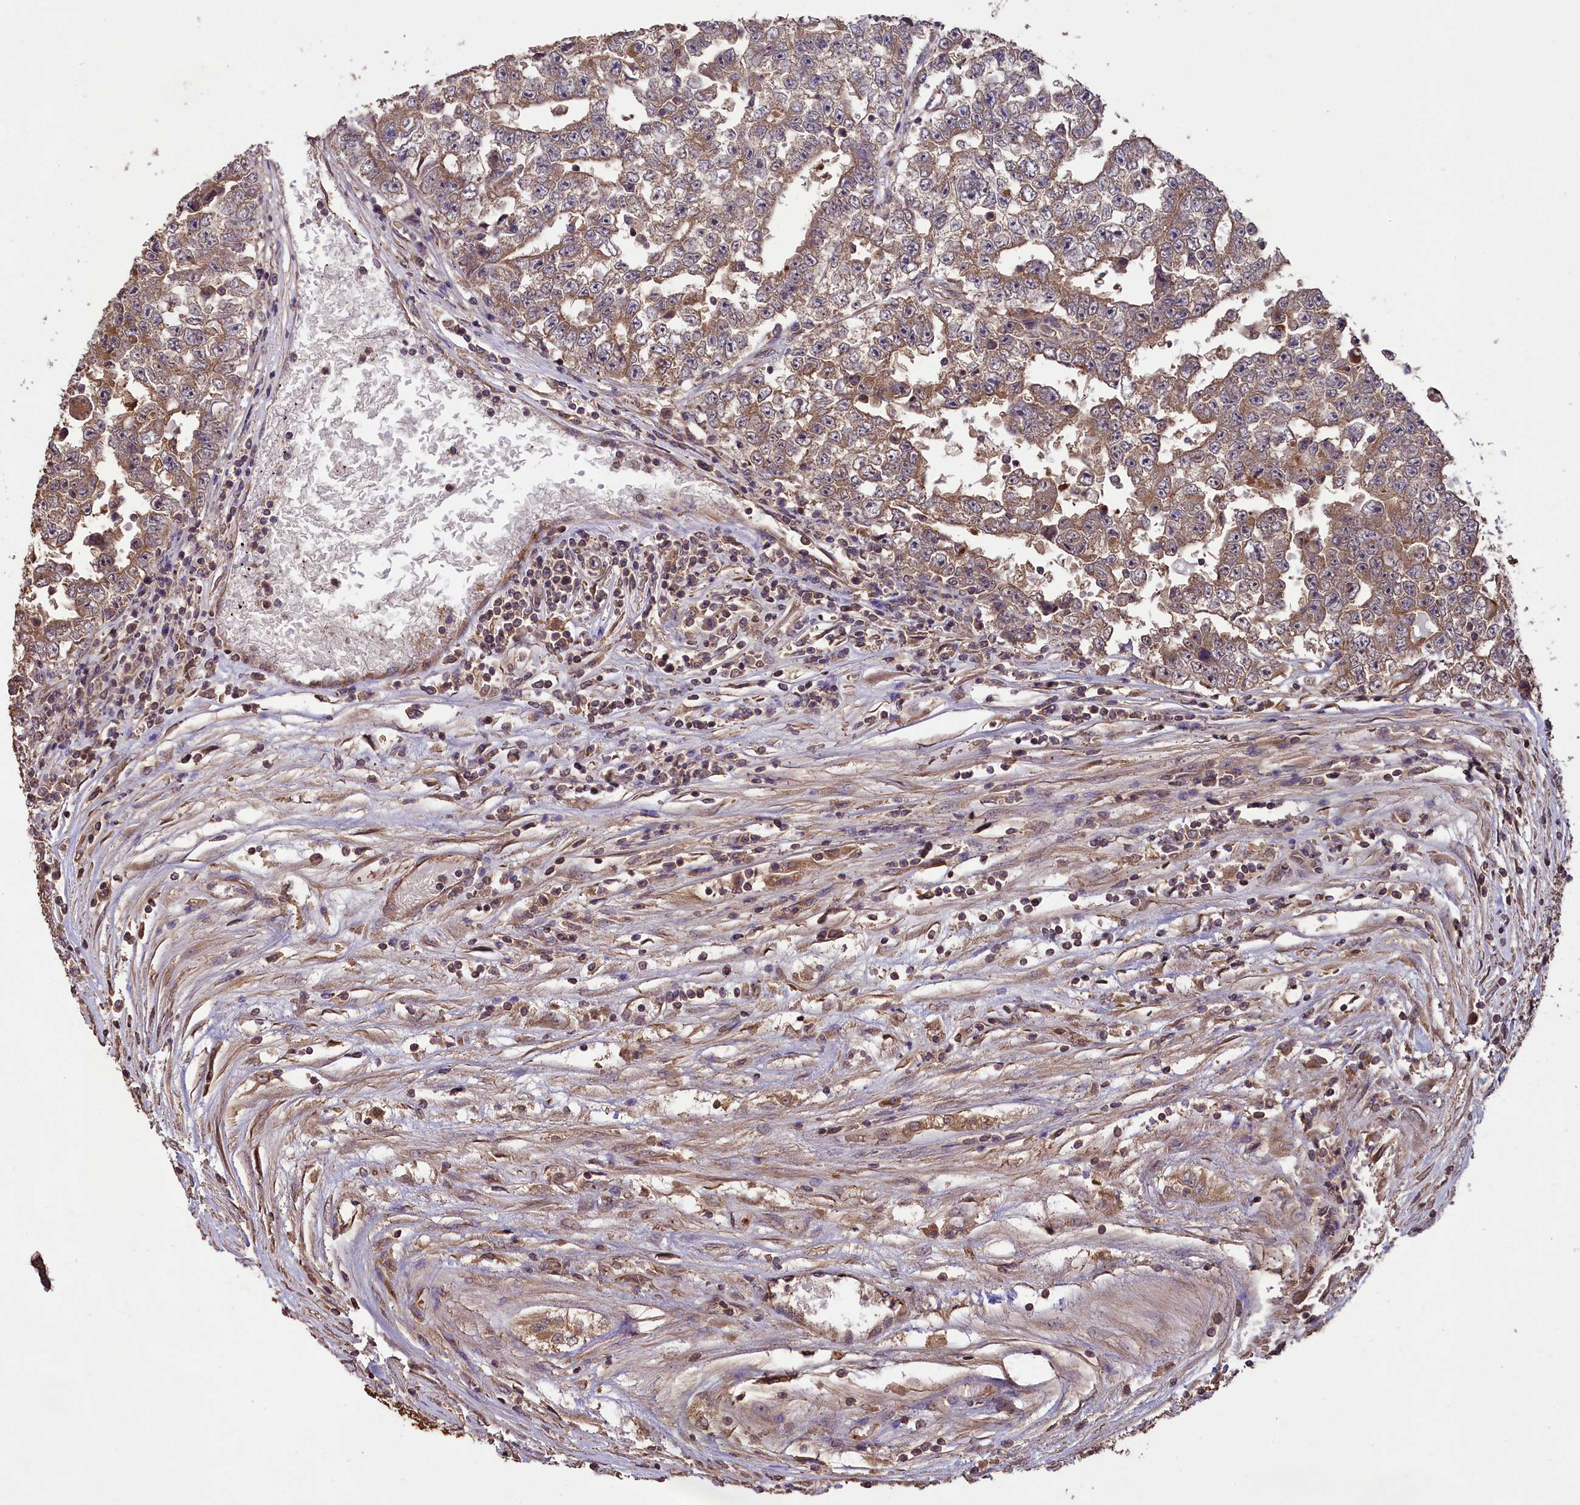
{"staining": {"intensity": "weak", "quantity": ">75%", "location": "cytoplasmic/membranous"}, "tissue": "testis cancer", "cell_type": "Tumor cells", "image_type": "cancer", "snomed": [{"axis": "morphology", "description": "Carcinoma, Embryonal, NOS"}, {"axis": "topography", "description": "Testis"}], "caption": "High-magnification brightfield microscopy of testis embryonal carcinoma stained with DAB (brown) and counterstained with hematoxylin (blue). tumor cells exhibit weak cytoplasmic/membranous positivity is seen in approximately>75% of cells. The staining was performed using DAB (3,3'-diaminobenzidine), with brown indicating positive protein expression. Nuclei are stained blue with hematoxylin.", "gene": "TTLL10", "patient": {"sex": "male", "age": 25}}